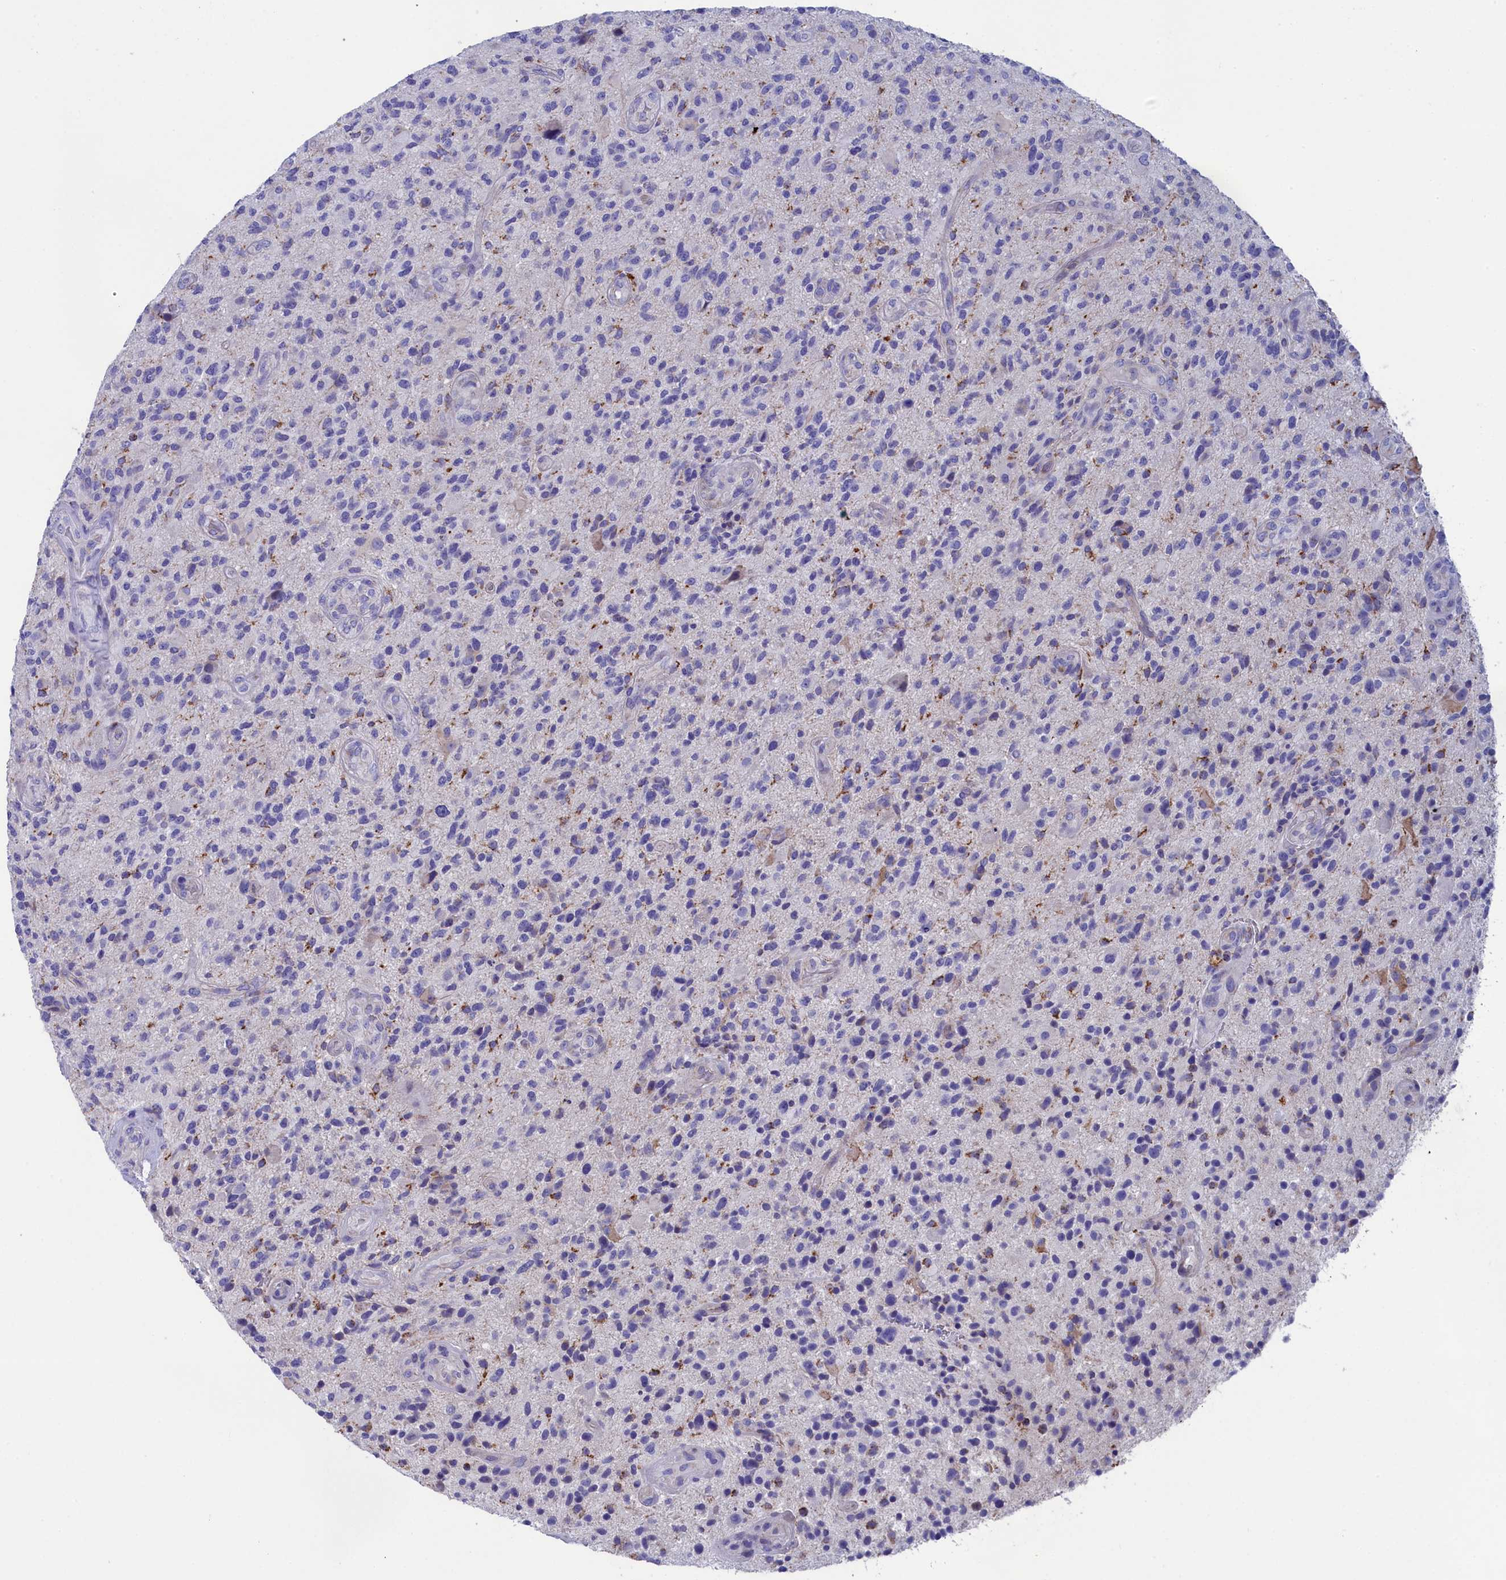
{"staining": {"intensity": "negative", "quantity": "none", "location": "none"}, "tissue": "glioma", "cell_type": "Tumor cells", "image_type": "cancer", "snomed": [{"axis": "morphology", "description": "Glioma, malignant, High grade"}, {"axis": "topography", "description": "Brain"}], "caption": "Tumor cells show no significant protein expression in high-grade glioma (malignant).", "gene": "PRDM12", "patient": {"sex": "male", "age": 47}}